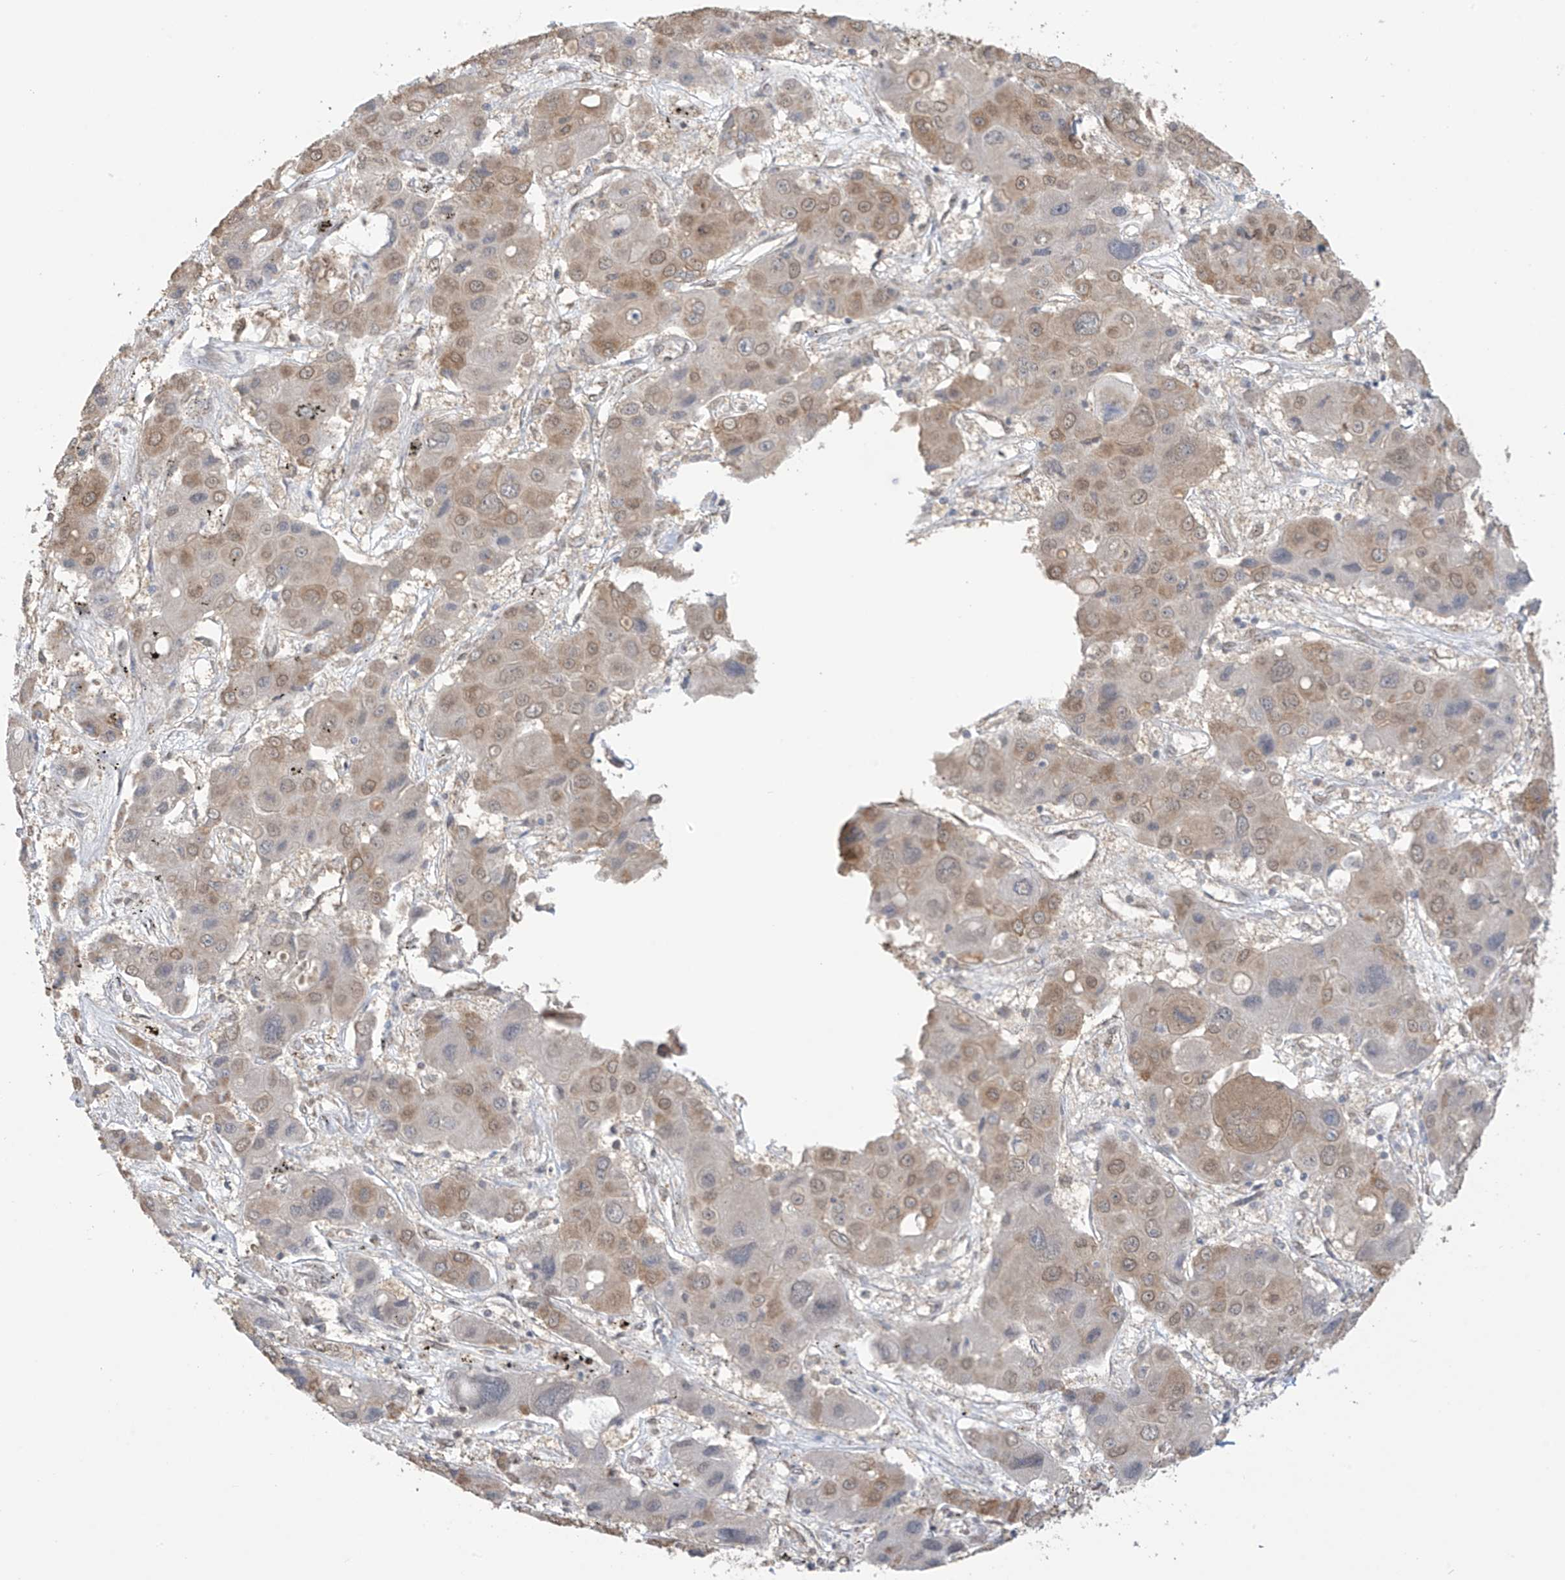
{"staining": {"intensity": "strong", "quantity": "25%-75%", "location": "cytoplasmic/membranous,nuclear"}, "tissue": "liver cancer", "cell_type": "Tumor cells", "image_type": "cancer", "snomed": [{"axis": "morphology", "description": "Cholangiocarcinoma"}, {"axis": "topography", "description": "Liver"}], "caption": "This is an image of IHC staining of cholangiocarcinoma (liver), which shows strong positivity in the cytoplasmic/membranous and nuclear of tumor cells.", "gene": "KIAA1522", "patient": {"sex": "male", "age": 67}}